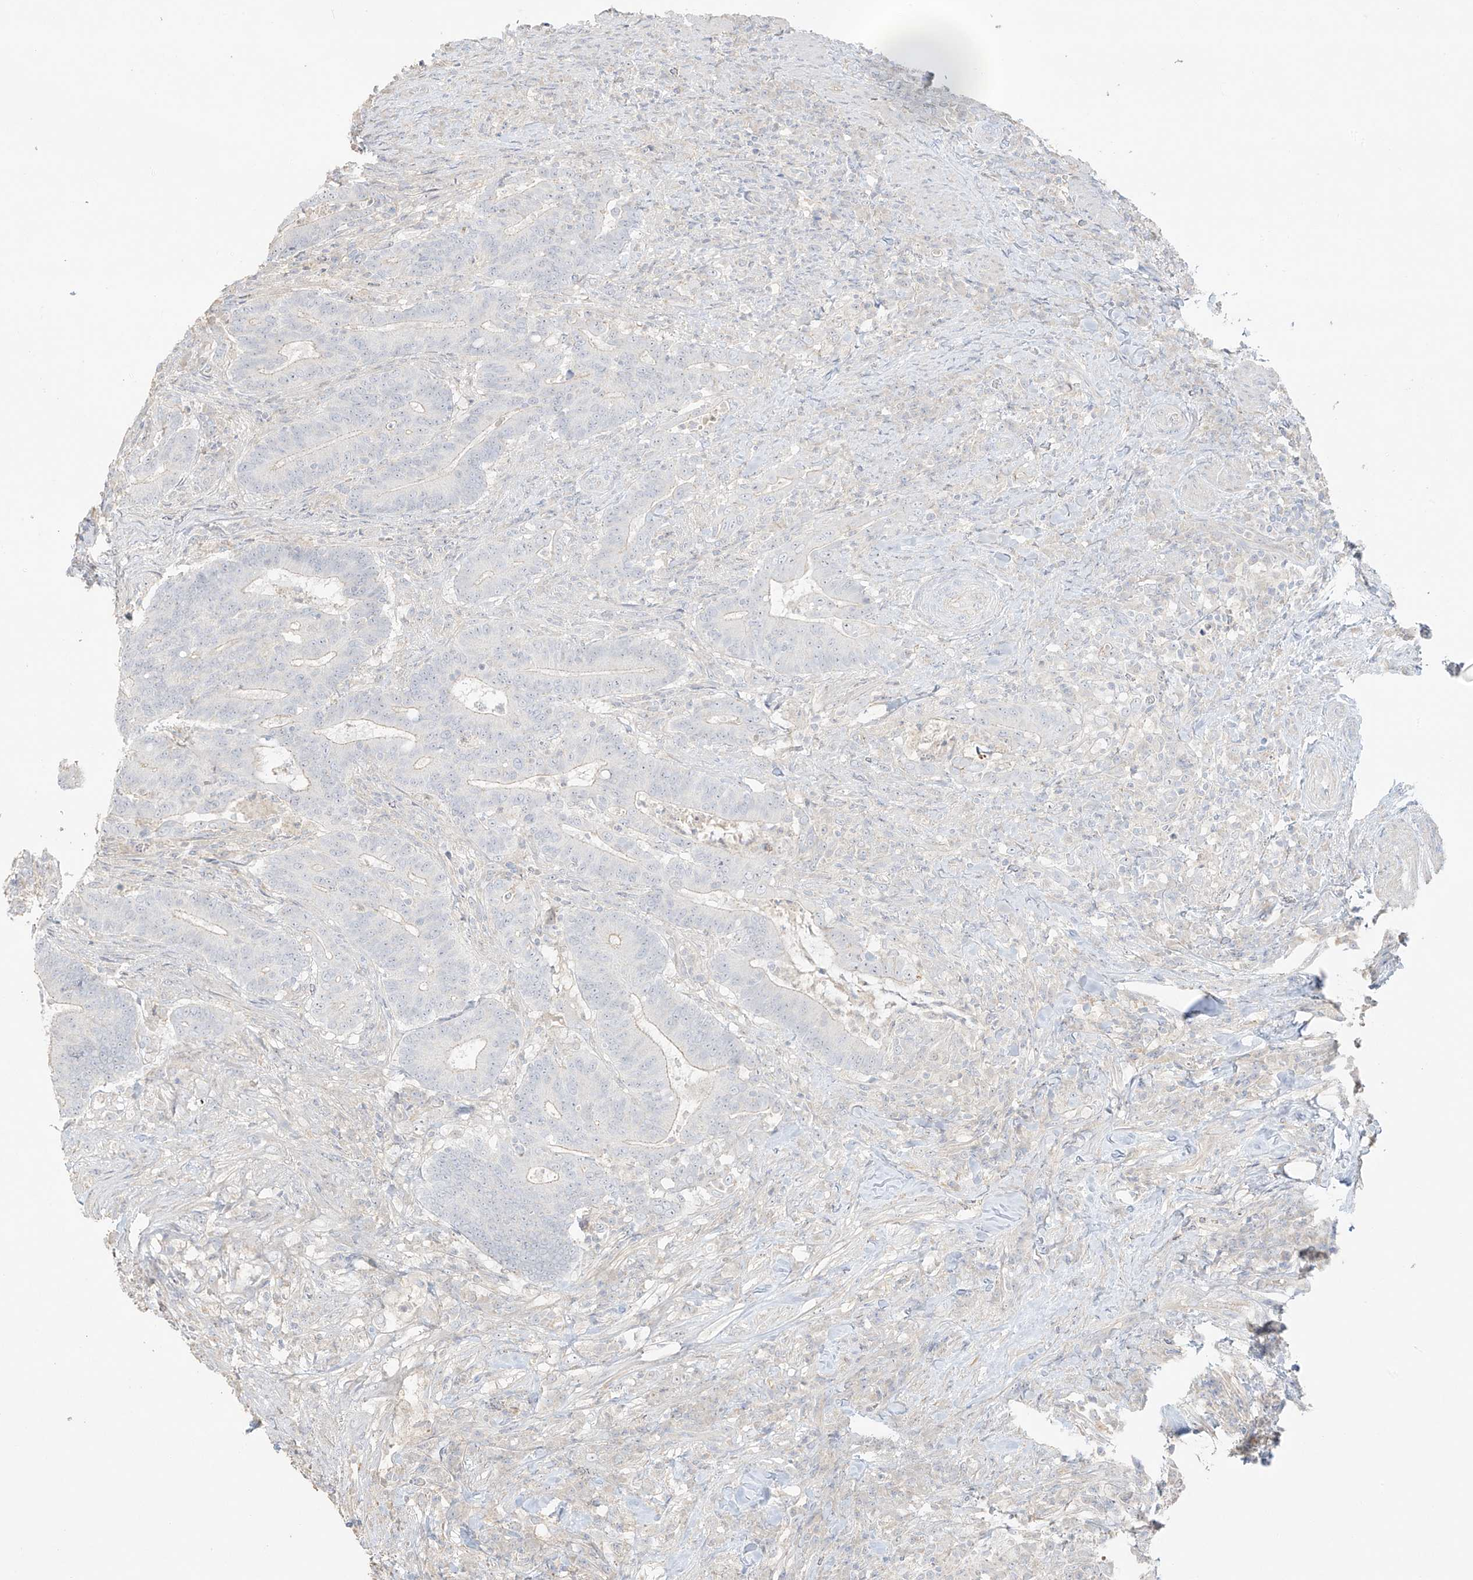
{"staining": {"intensity": "negative", "quantity": "none", "location": "none"}, "tissue": "colorectal cancer", "cell_type": "Tumor cells", "image_type": "cancer", "snomed": [{"axis": "morphology", "description": "Adenocarcinoma, NOS"}, {"axis": "topography", "description": "Colon"}], "caption": "Colorectal cancer (adenocarcinoma) was stained to show a protein in brown. There is no significant expression in tumor cells.", "gene": "ZBTB41", "patient": {"sex": "female", "age": 66}}